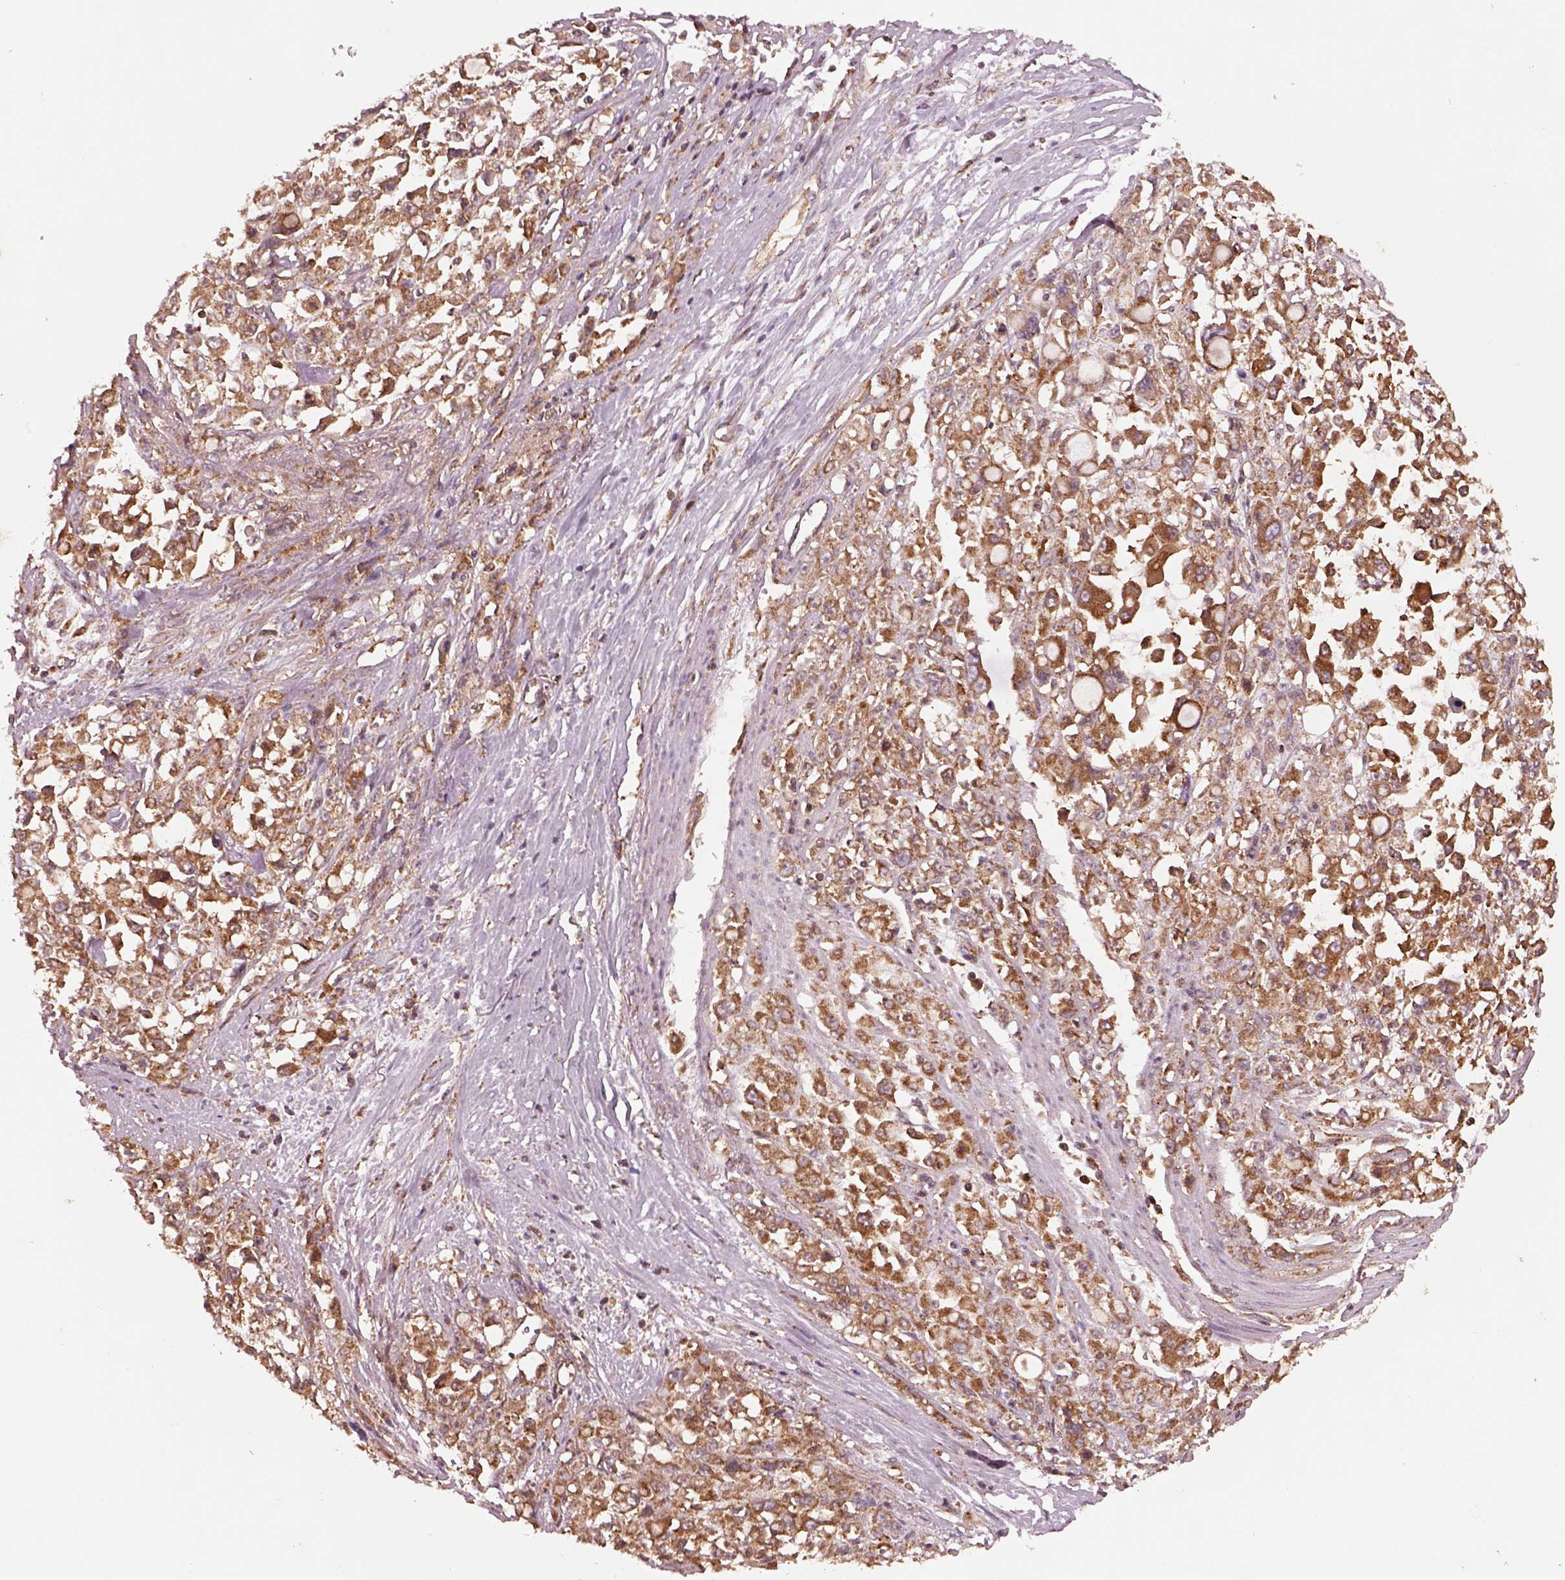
{"staining": {"intensity": "strong", "quantity": "25%-75%", "location": "cytoplasmic/membranous"}, "tissue": "stomach cancer", "cell_type": "Tumor cells", "image_type": "cancer", "snomed": [{"axis": "morphology", "description": "Adenocarcinoma, NOS"}, {"axis": "topography", "description": "Stomach"}], "caption": "High-power microscopy captured an immunohistochemistry (IHC) image of stomach adenocarcinoma, revealing strong cytoplasmic/membranous expression in about 25%-75% of tumor cells. The staining was performed using DAB (3,3'-diaminobenzidine) to visualize the protein expression in brown, while the nuclei were stained in blue with hematoxylin (Magnification: 20x).", "gene": "WASHC2A", "patient": {"sex": "female", "age": 76}}